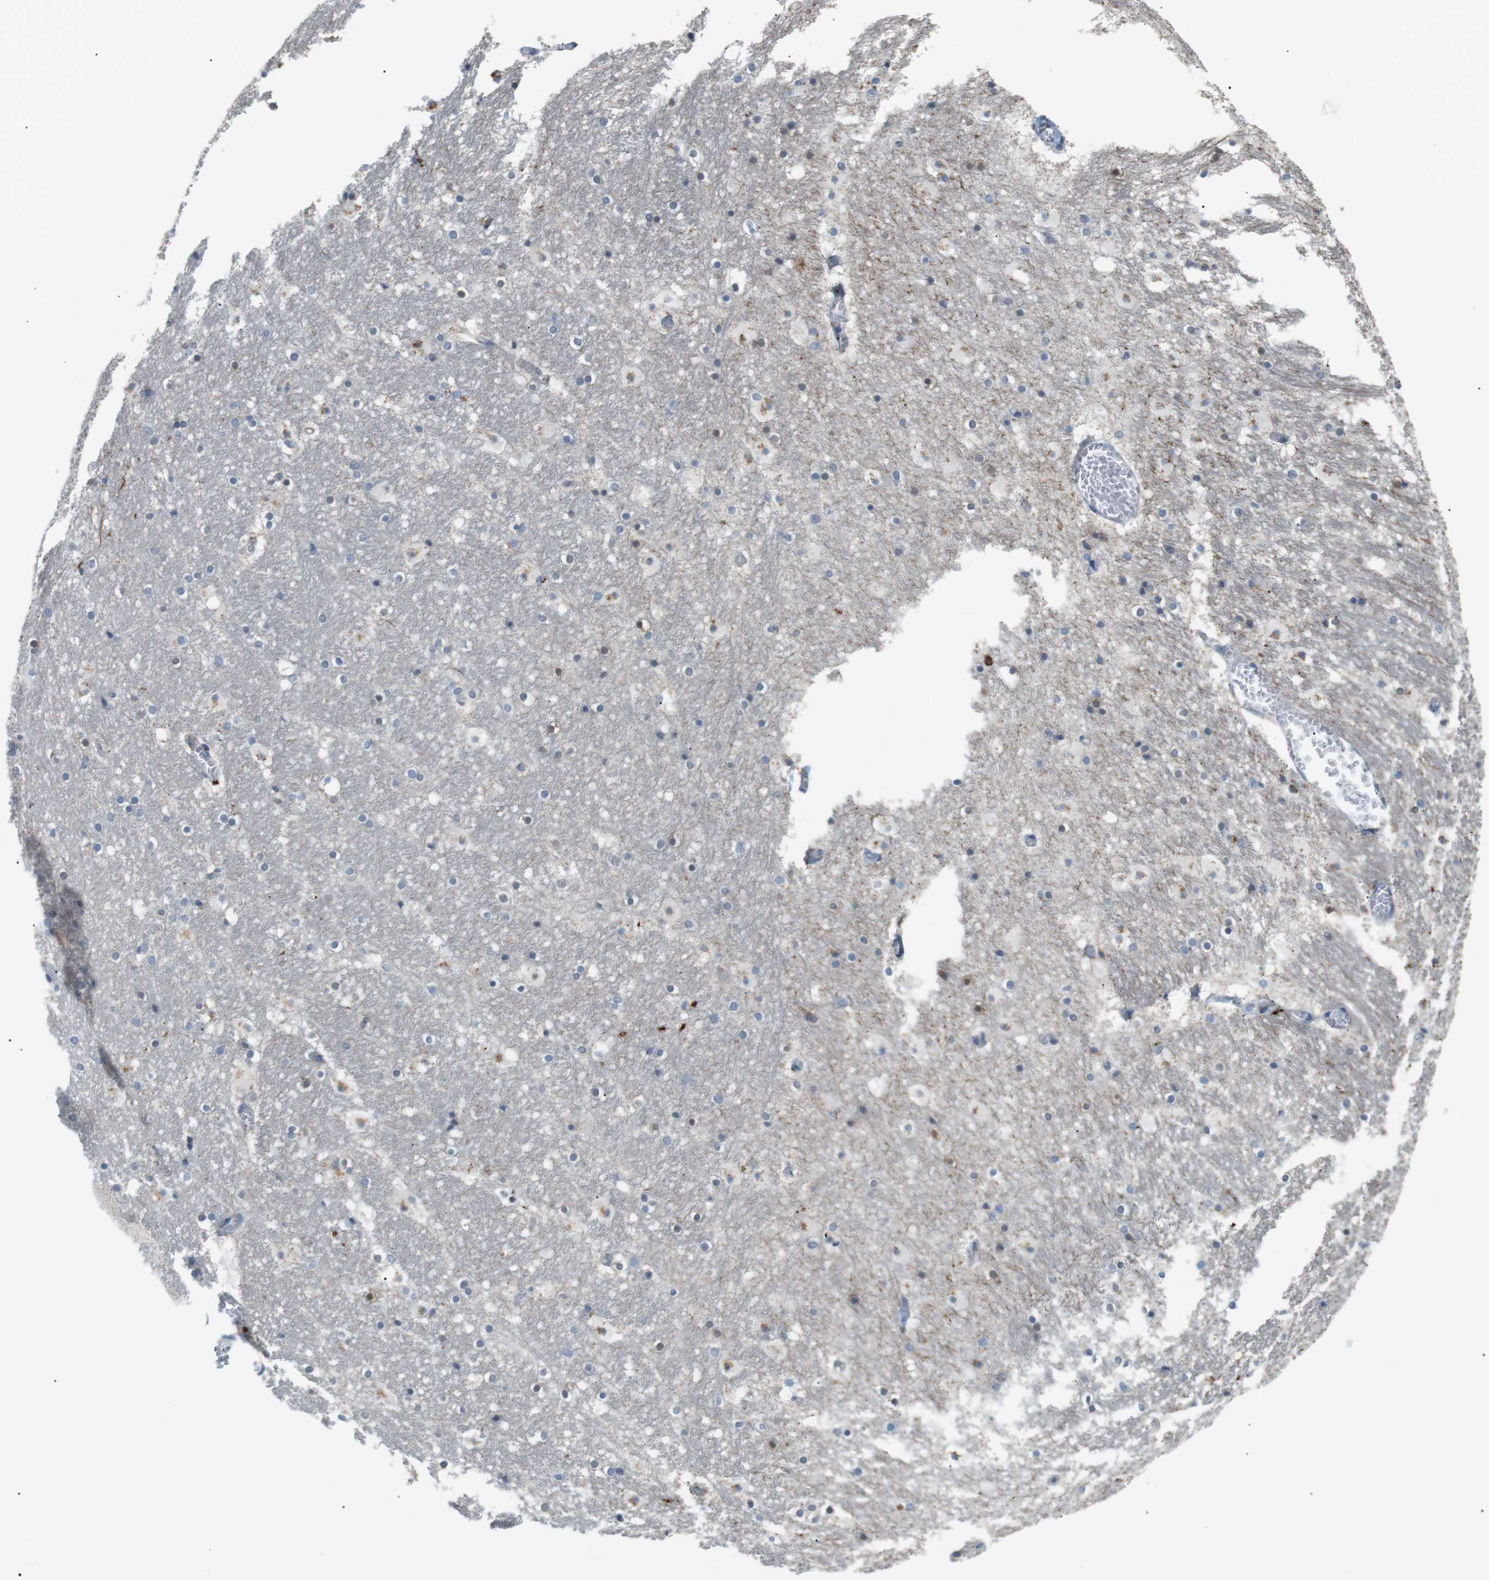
{"staining": {"intensity": "moderate", "quantity": "<25%", "location": "cytoplasmic/membranous"}, "tissue": "hippocampus", "cell_type": "Glial cells", "image_type": "normal", "snomed": [{"axis": "morphology", "description": "Normal tissue, NOS"}, {"axis": "topography", "description": "Hippocampus"}], "caption": "Moderate cytoplasmic/membranous positivity for a protein is present in approximately <25% of glial cells of unremarkable hippocampus using immunohistochemistry (IHC).", "gene": "MTARC2", "patient": {"sex": "male", "age": 45}}